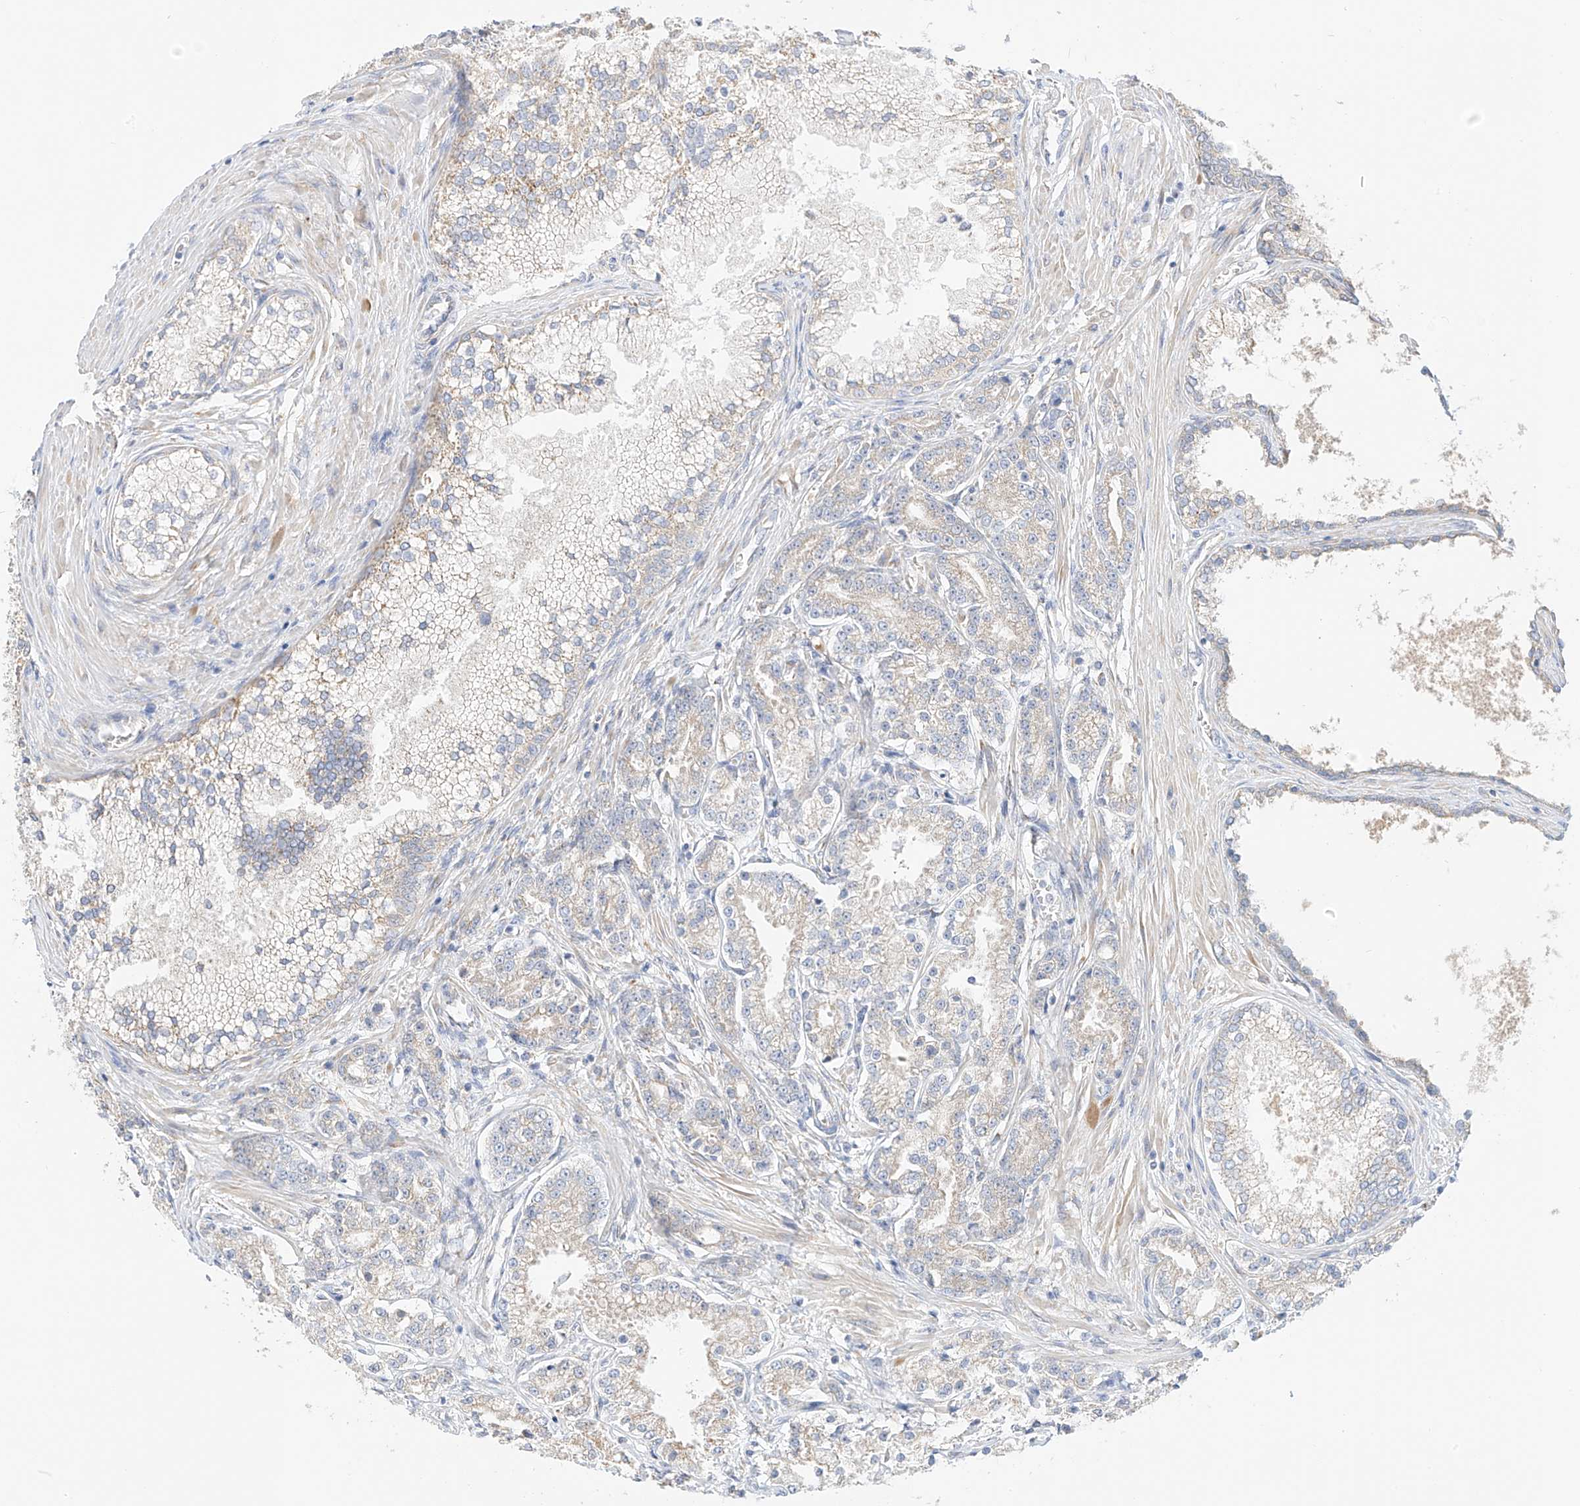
{"staining": {"intensity": "negative", "quantity": "none", "location": "none"}, "tissue": "prostate cancer", "cell_type": "Tumor cells", "image_type": "cancer", "snomed": [{"axis": "morphology", "description": "Adenocarcinoma, High grade"}, {"axis": "topography", "description": "Prostate"}], "caption": "Tumor cells are negative for brown protein staining in prostate cancer (high-grade adenocarcinoma). Brightfield microscopy of immunohistochemistry stained with DAB (brown) and hematoxylin (blue), captured at high magnification.", "gene": "RASA2", "patient": {"sex": "male", "age": 69}}